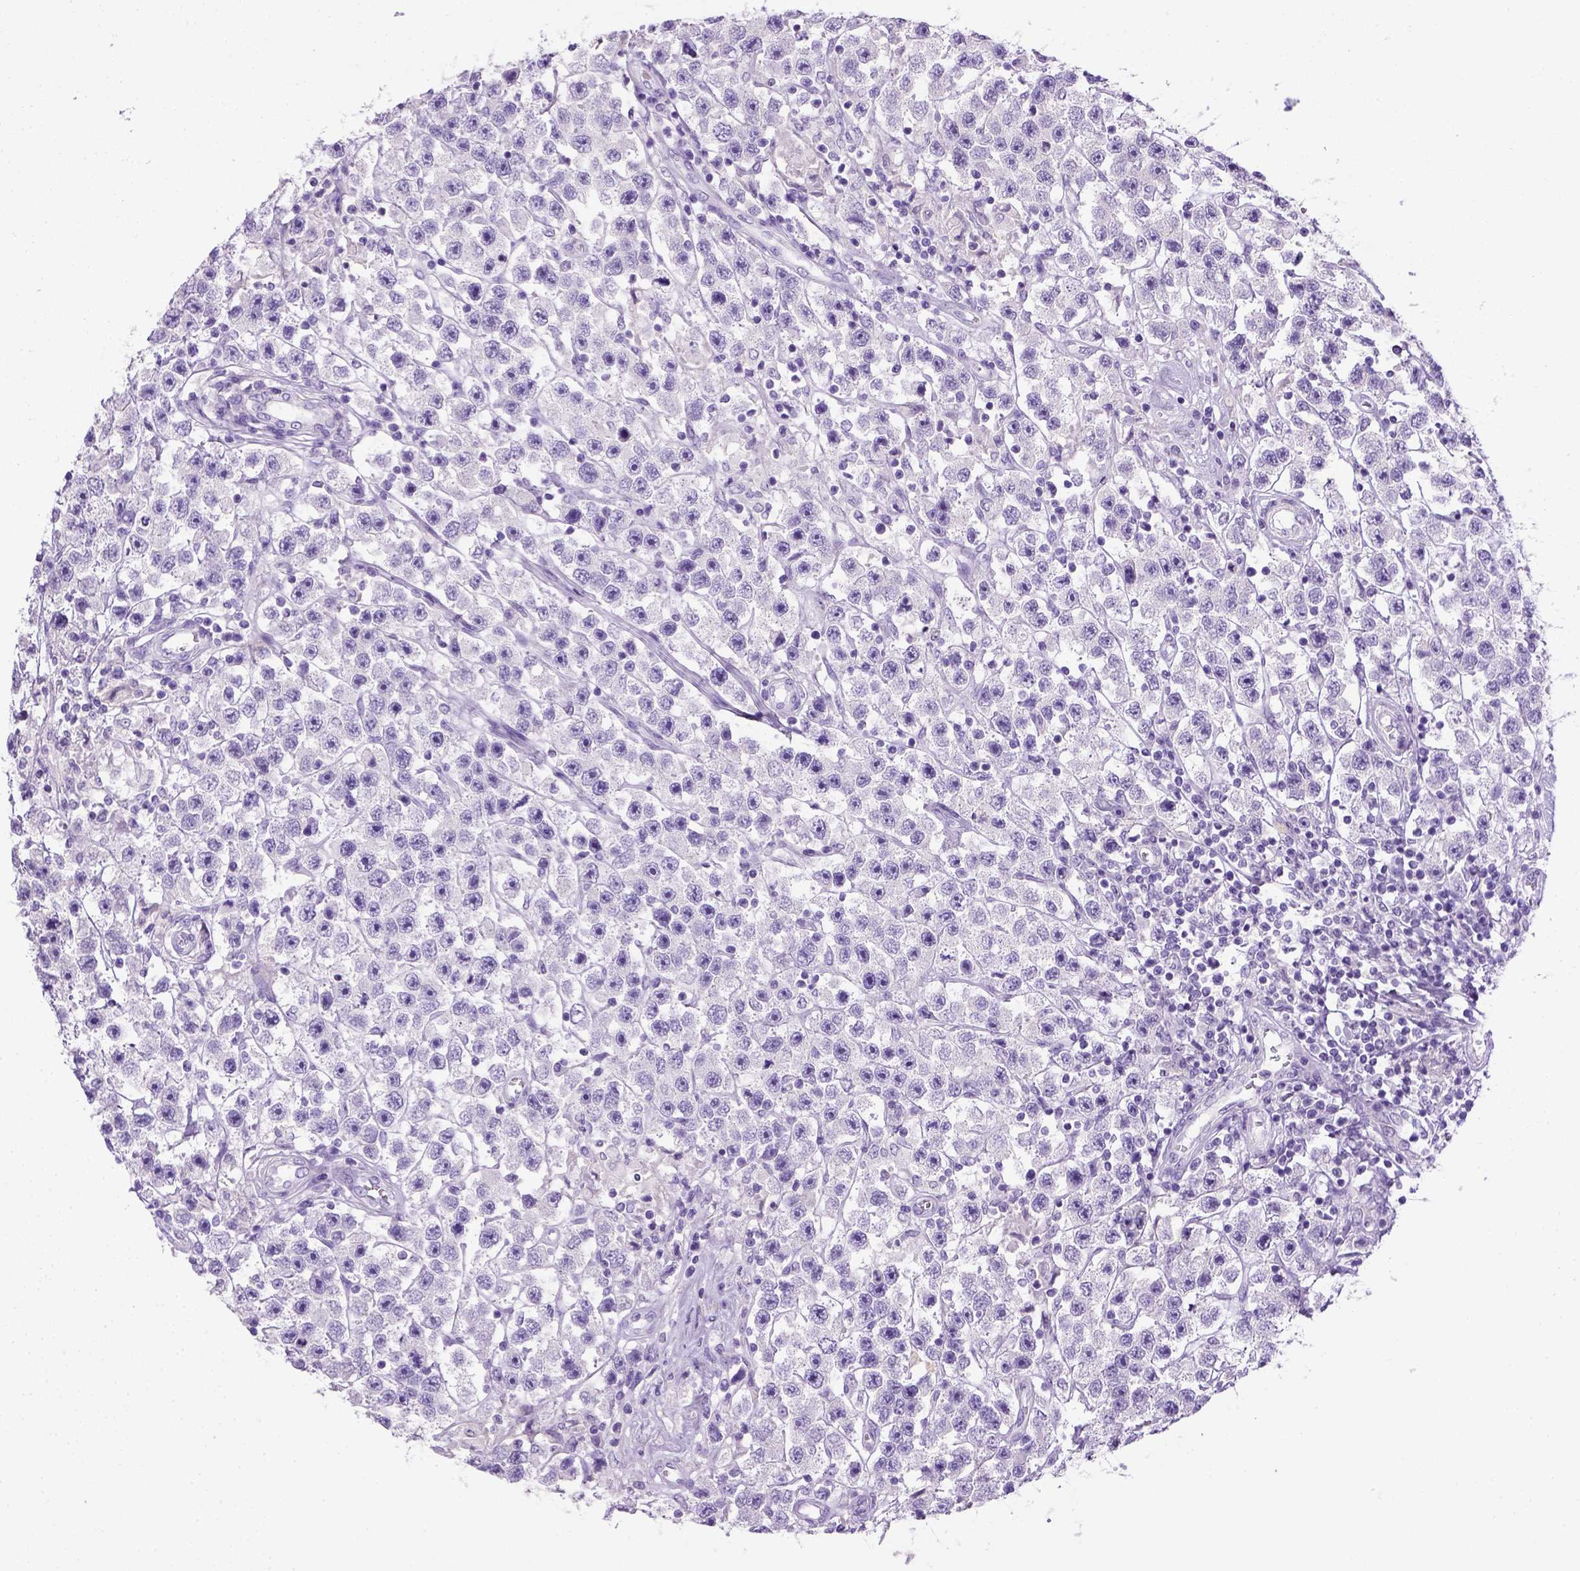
{"staining": {"intensity": "negative", "quantity": "none", "location": "none"}, "tissue": "testis cancer", "cell_type": "Tumor cells", "image_type": "cancer", "snomed": [{"axis": "morphology", "description": "Seminoma, NOS"}, {"axis": "topography", "description": "Testis"}], "caption": "Protein analysis of testis seminoma exhibits no significant expression in tumor cells. The staining was performed using DAB to visualize the protein expression in brown, while the nuclei were stained in blue with hematoxylin (Magnification: 20x).", "gene": "KRT71", "patient": {"sex": "male", "age": 45}}